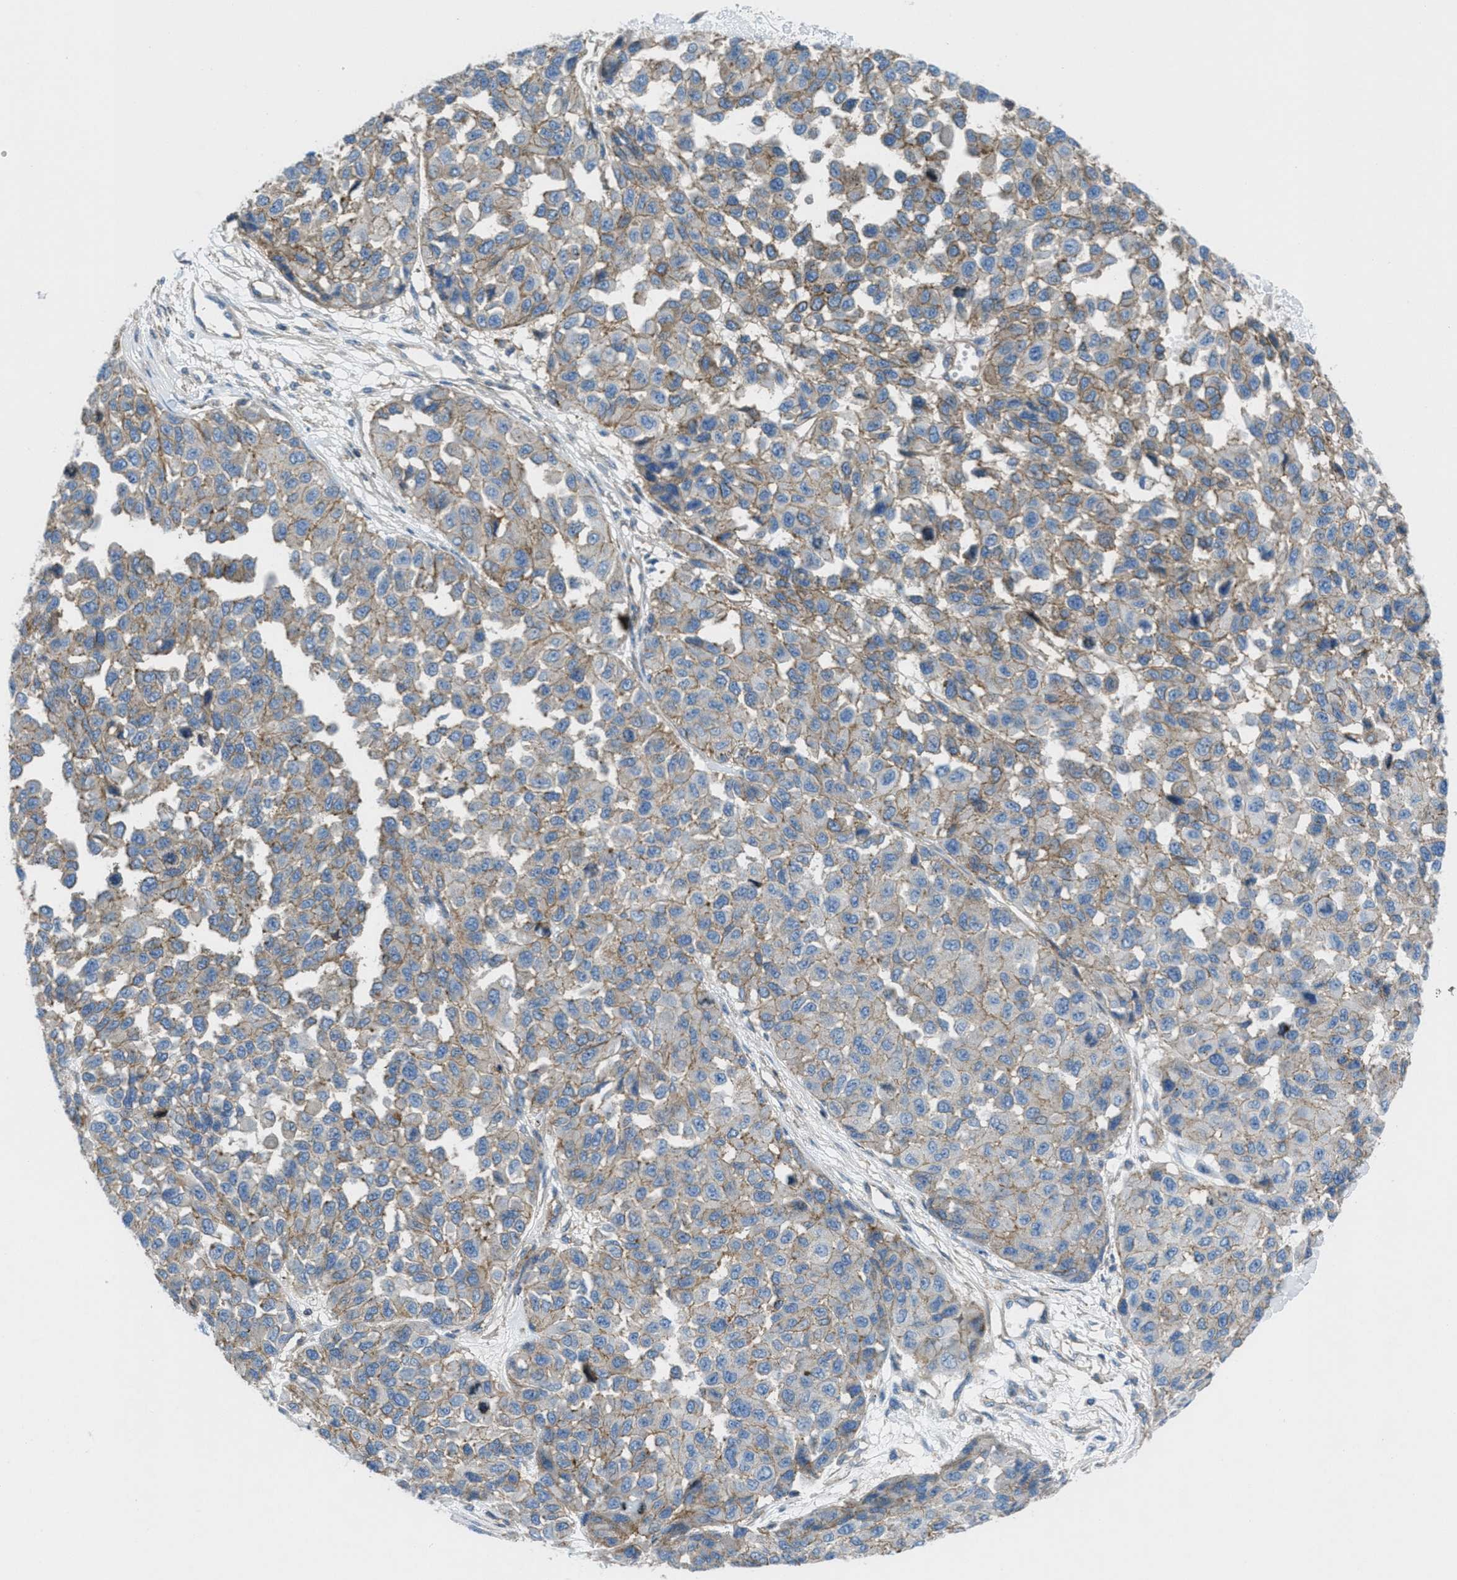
{"staining": {"intensity": "weak", "quantity": ">75%", "location": "cytoplasmic/membranous"}, "tissue": "melanoma", "cell_type": "Tumor cells", "image_type": "cancer", "snomed": [{"axis": "morphology", "description": "Normal tissue, NOS"}, {"axis": "morphology", "description": "Malignant melanoma, NOS"}, {"axis": "topography", "description": "Skin"}], "caption": "The histopathology image displays a brown stain indicating the presence of a protein in the cytoplasmic/membranous of tumor cells in melanoma. Using DAB (brown) and hematoxylin (blue) stains, captured at high magnification using brightfield microscopy.", "gene": "MFSD13A", "patient": {"sex": "male", "age": 62}}